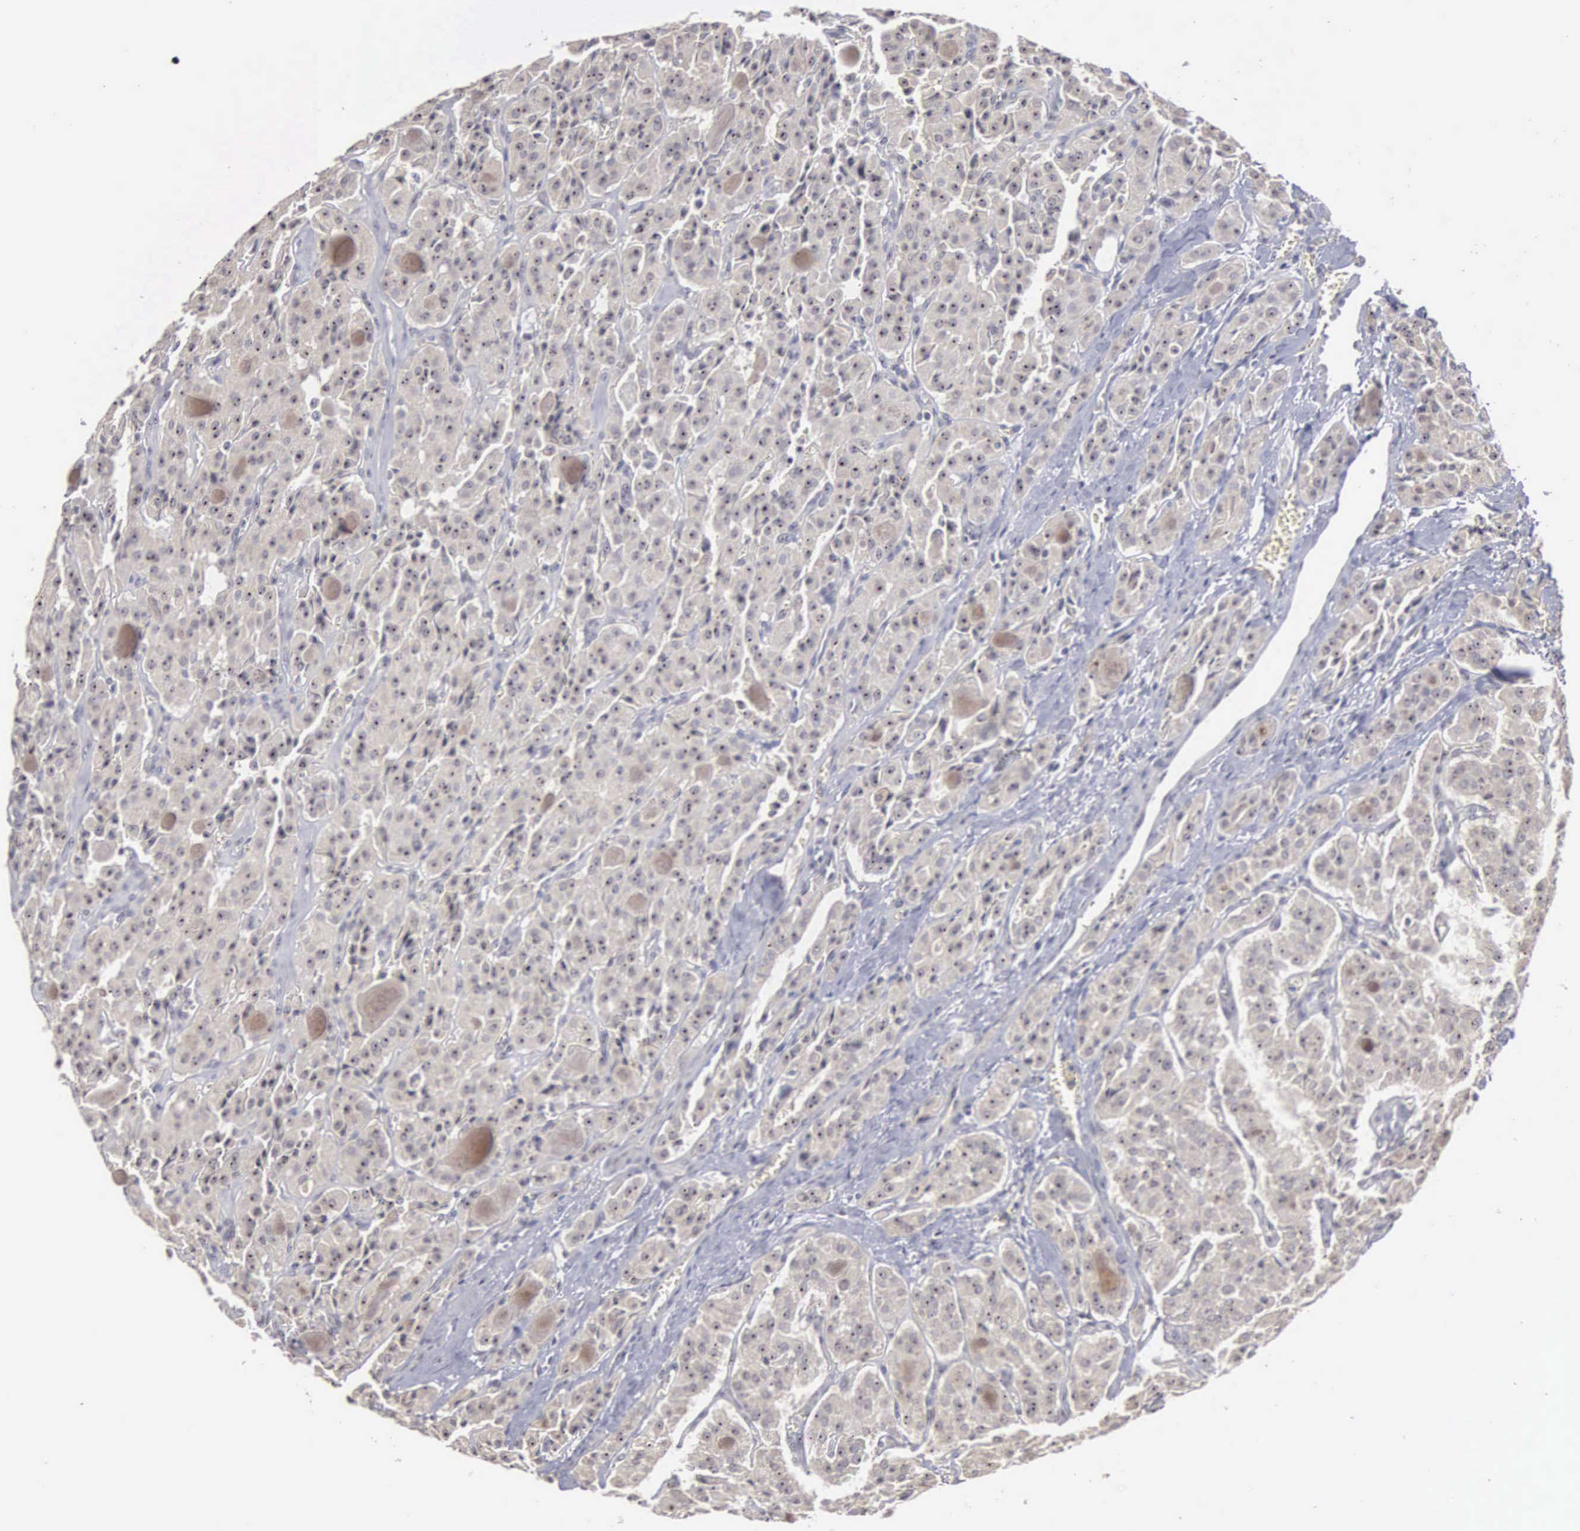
{"staining": {"intensity": "weak", "quantity": ">75%", "location": "cytoplasmic/membranous"}, "tissue": "thyroid cancer", "cell_type": "Tumor cells", "image_type": "cancer", "snomed": [{"axis": "morphology", "description": "Carcinoma, NOS"}, {"axis": "topography", "description": "Thyroid gland"}], "caption": "Brown immunohistochemical staining in human carcinoma (thyroid) reveals weak cytoplasmic/membranous staining in approximately >75% of tumor cells.", "gene": "AMN", "patient": {"sex": "male", "age": 76}}